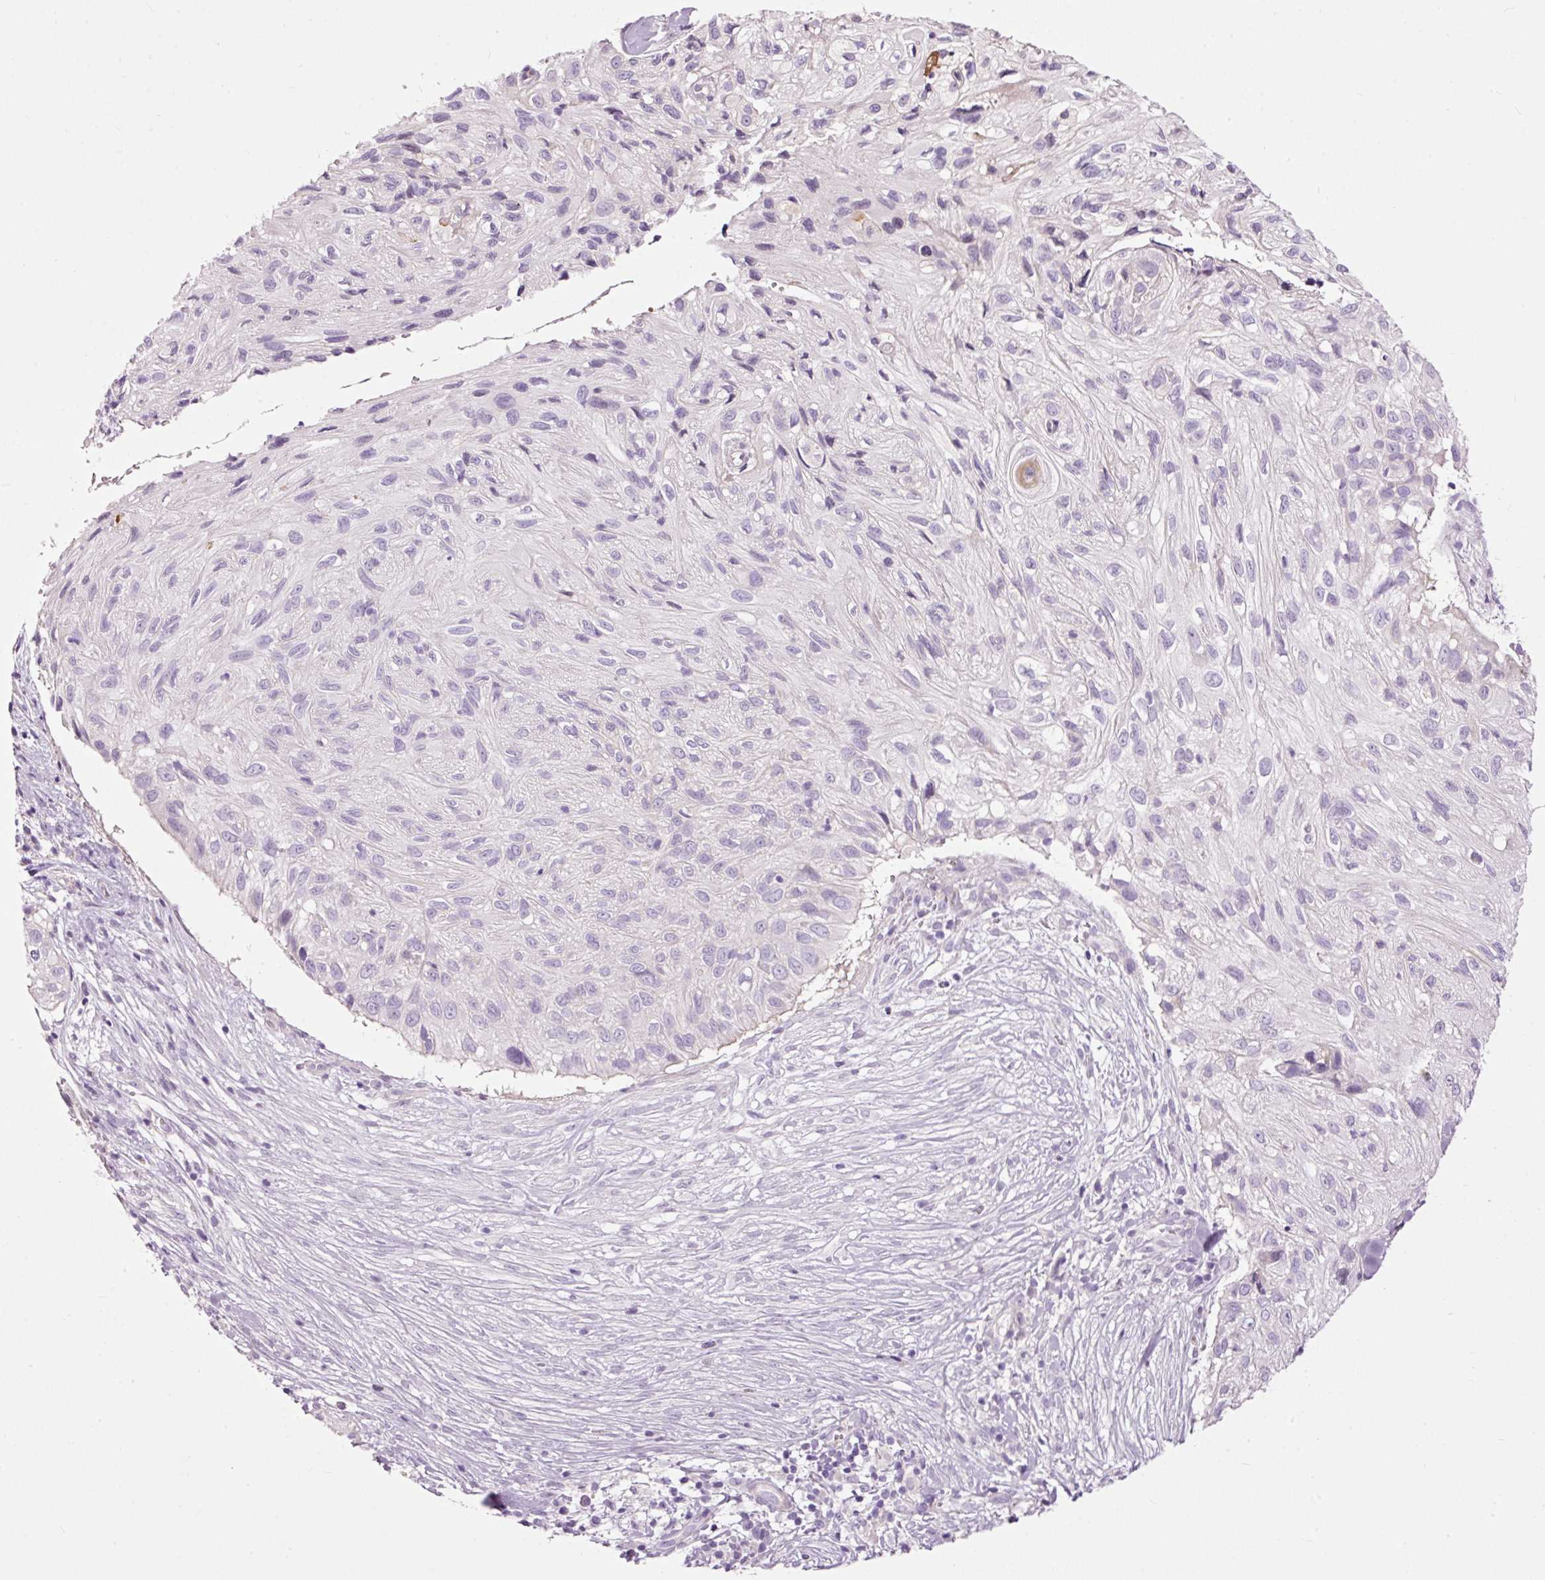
{"staining": {"intensity": "negative", "quantity": "none", "location": "none"}, "tissue": "skin cancer", "cell_type": "Tumor cells", "image_type": "cancer", "snomed": [{"axis": "morphology", "description": "Squamous cell carcinoma, NOS"}, {"axis": "topography", "description": "Skin"}], "caption": "Squamous cell carcinoma (skin) was stained to show a protein in brown. There is no significant expression in tumor cells.", "gene": "FCRL4", "patient": {"sex": "male", "age": 82}}